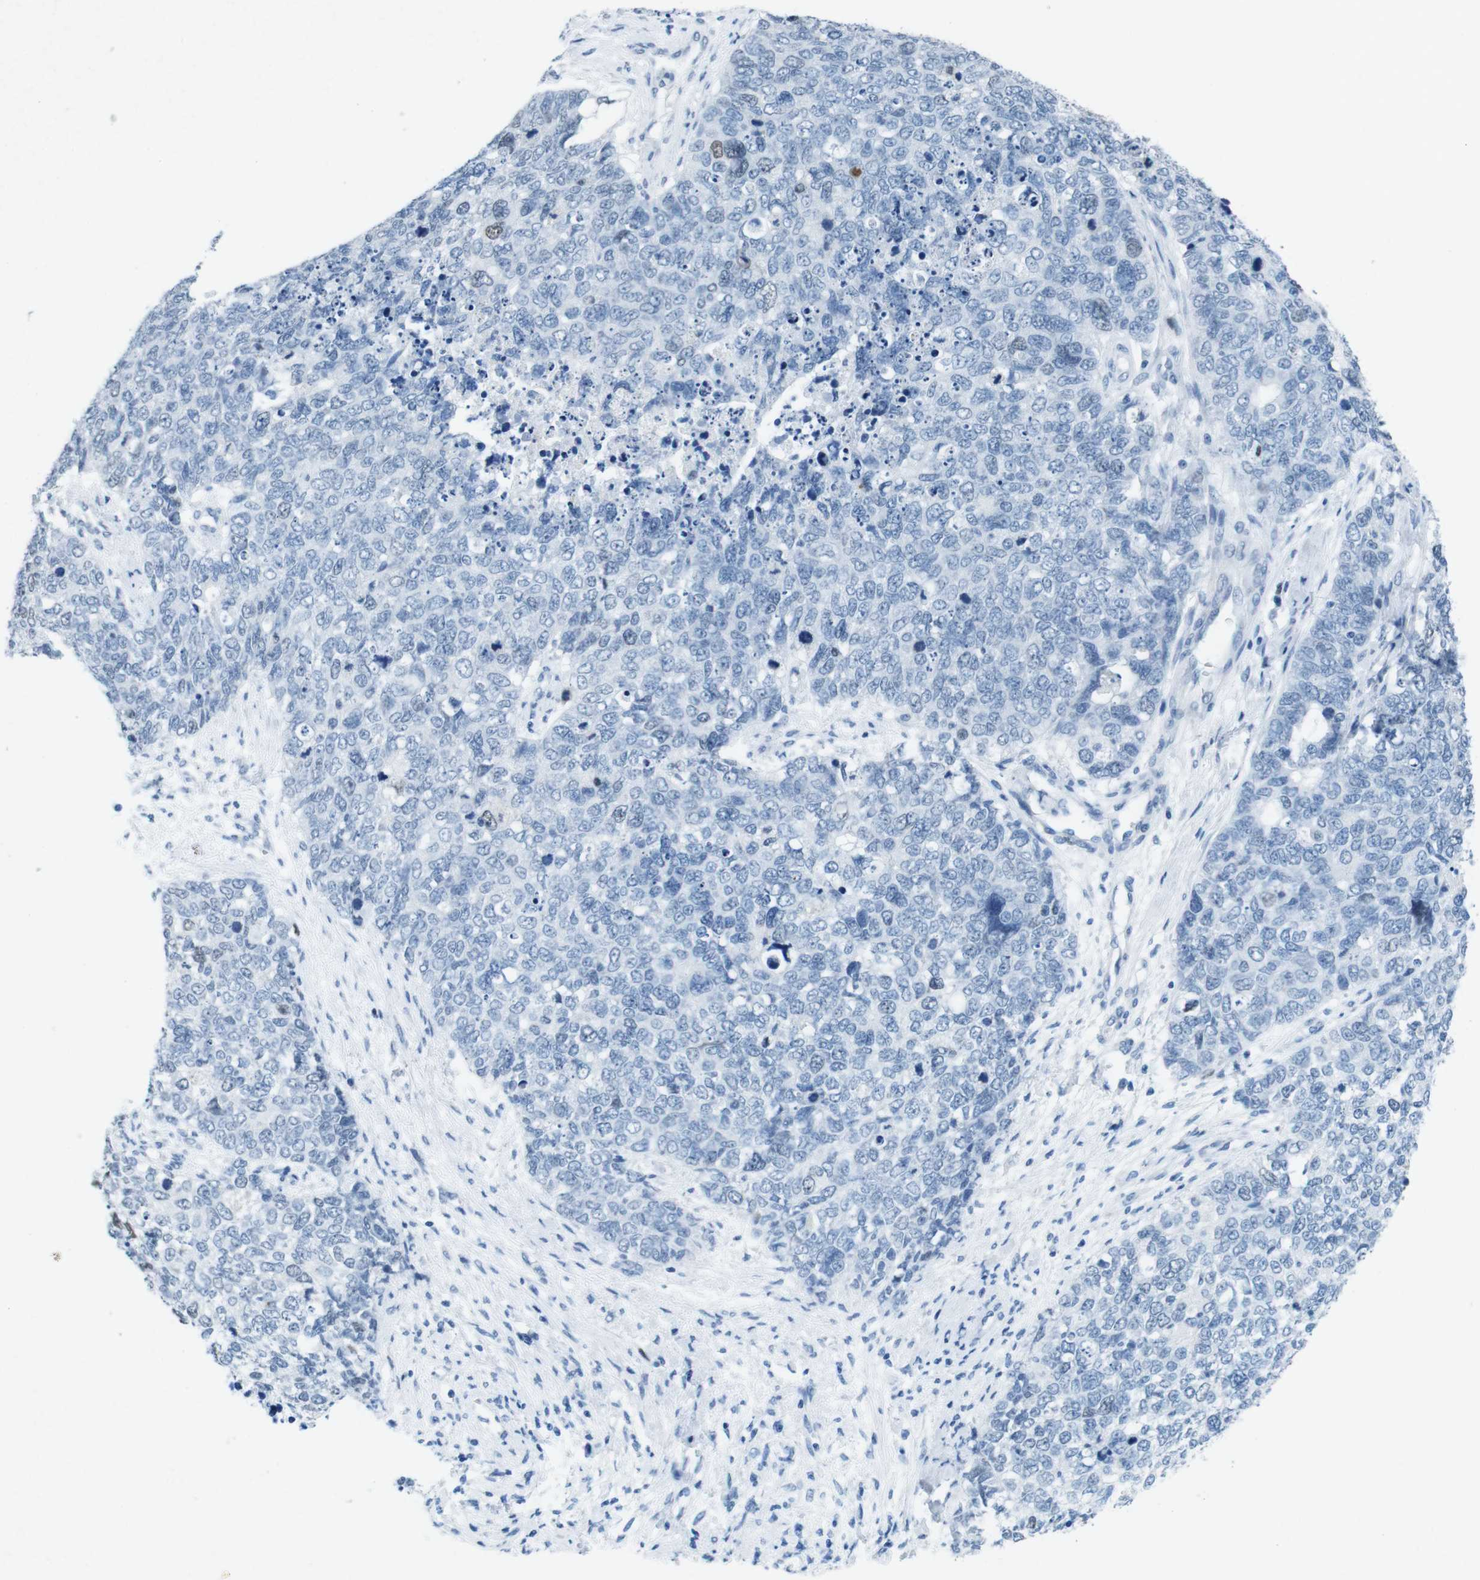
{"staining": {"intensity": "weak", "quantity": "<25%", "location": "nuclear"}, "tissue": "cervical cancer", "cell_type": "Tumor cells", "image_type": "cancer", "snomed": [{"axis": "morphology", "description": "Squamous cell carcinoma, NOS"}, {"axis": "topography", "description": "Cervix"}], "caption": "Immunohistochemistry (IHC) histopathology image of neoplastic tissue: cervical cancer (squamous cell carcinoma) stained with DAB shows no significant protein positivity in tumor cells. (DAB (3,3'-diaminobenzidine) IHC visualized using brightfield microscopy, high magnification).", "gene": "CTAG1B", "patient": {"sex": "female", "age": 63}}